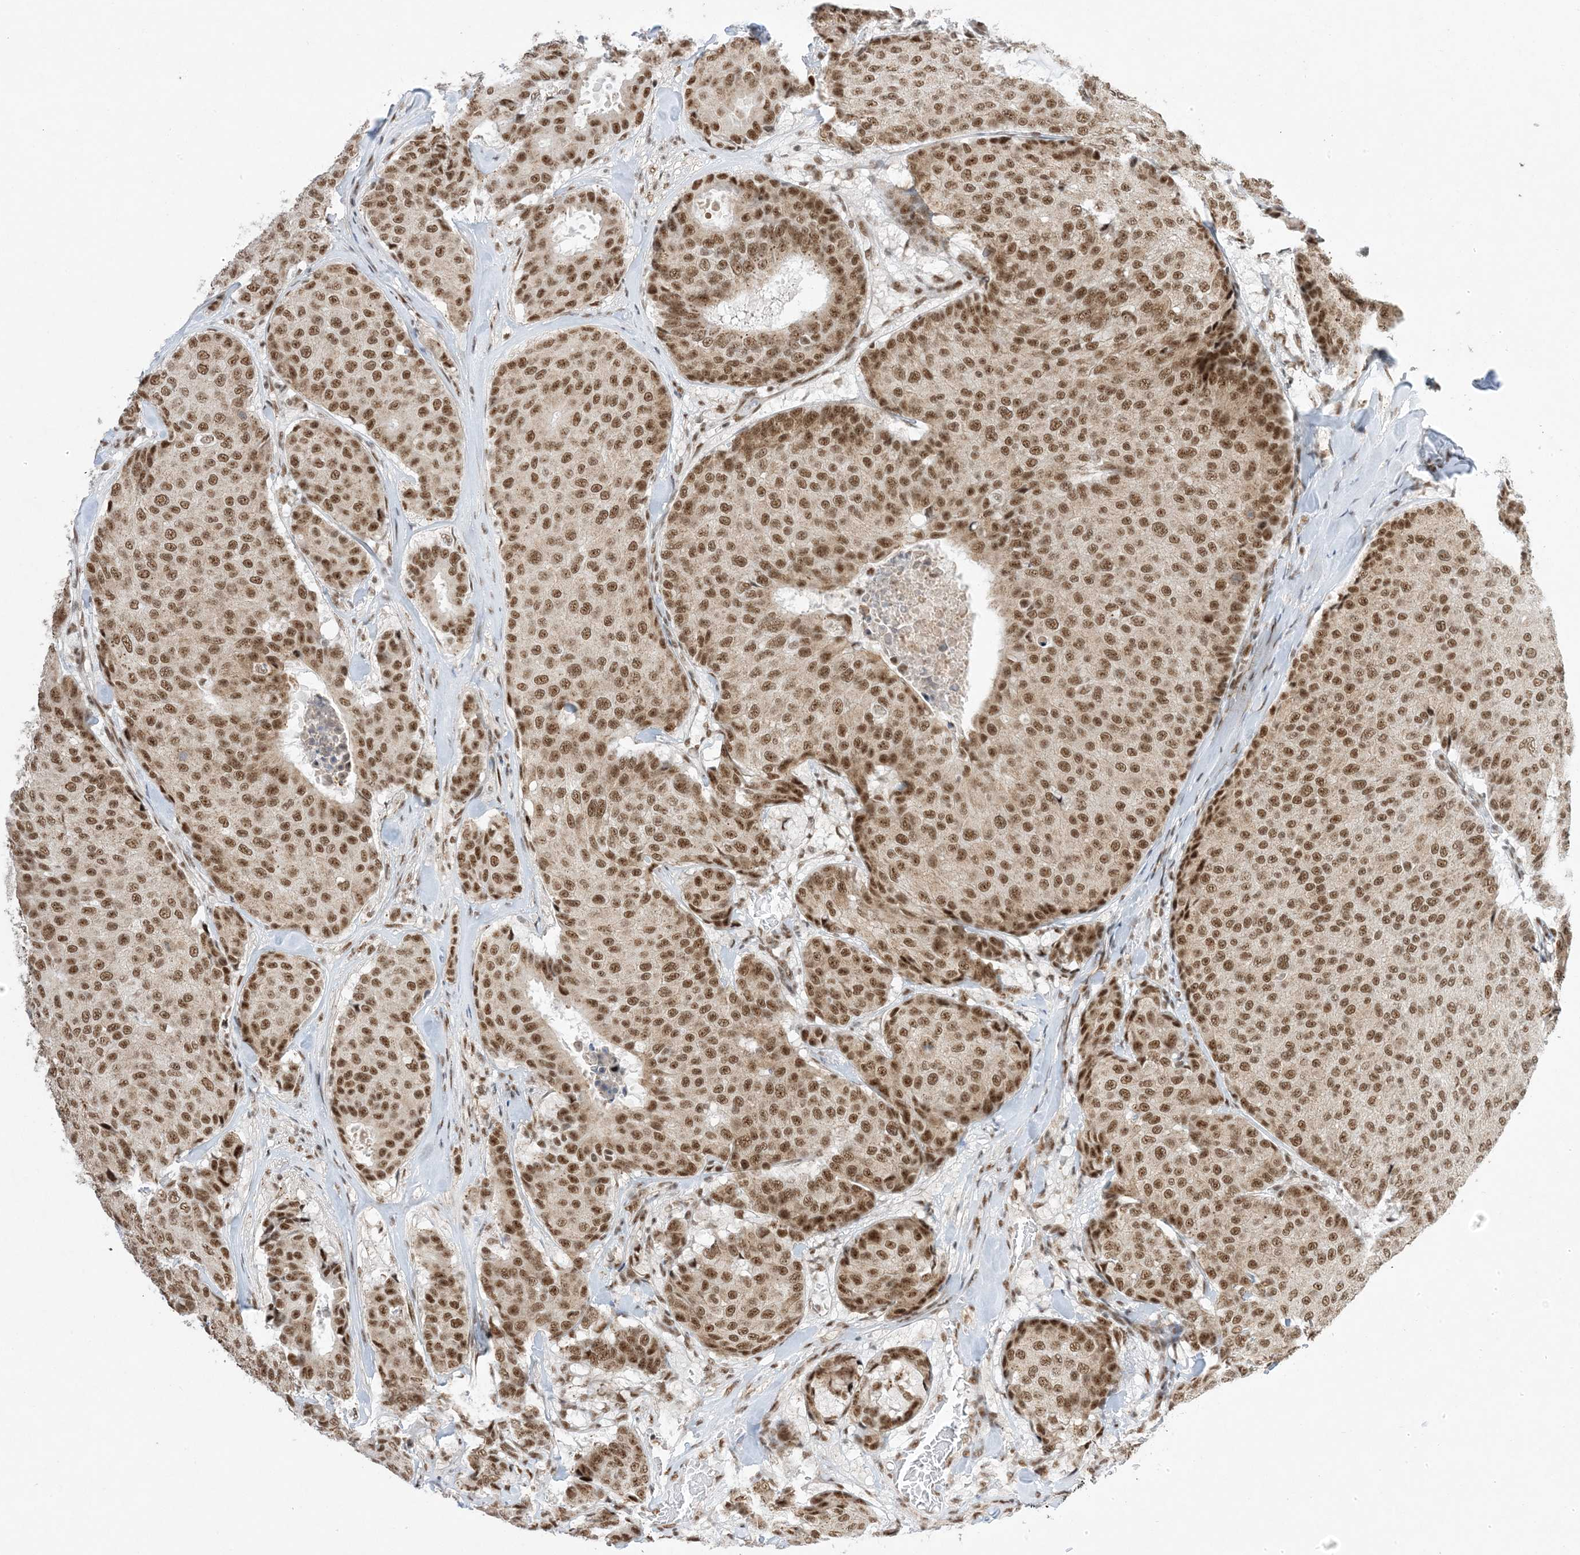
{"staining": {"intensity": "strong", "quantity": ">75%", "location": "nuclear"}, "tissue": "breast cancer", "cell_type": "Tumor cells", "image_type": "cancer", "snomed": [{"axis": "morphology", "description": "Duct carcinoma"}, {"axis": "topography", "description": "Breast"}], "caption": "A brown stain highlights strong nuclear expression of a protein in breast invasive ductal carcinoma tumor cells. (IHC, brightfield microscopy, high magnification).", "gene": "SF3A3", "patient": {"sex": "female", "age": 75}}